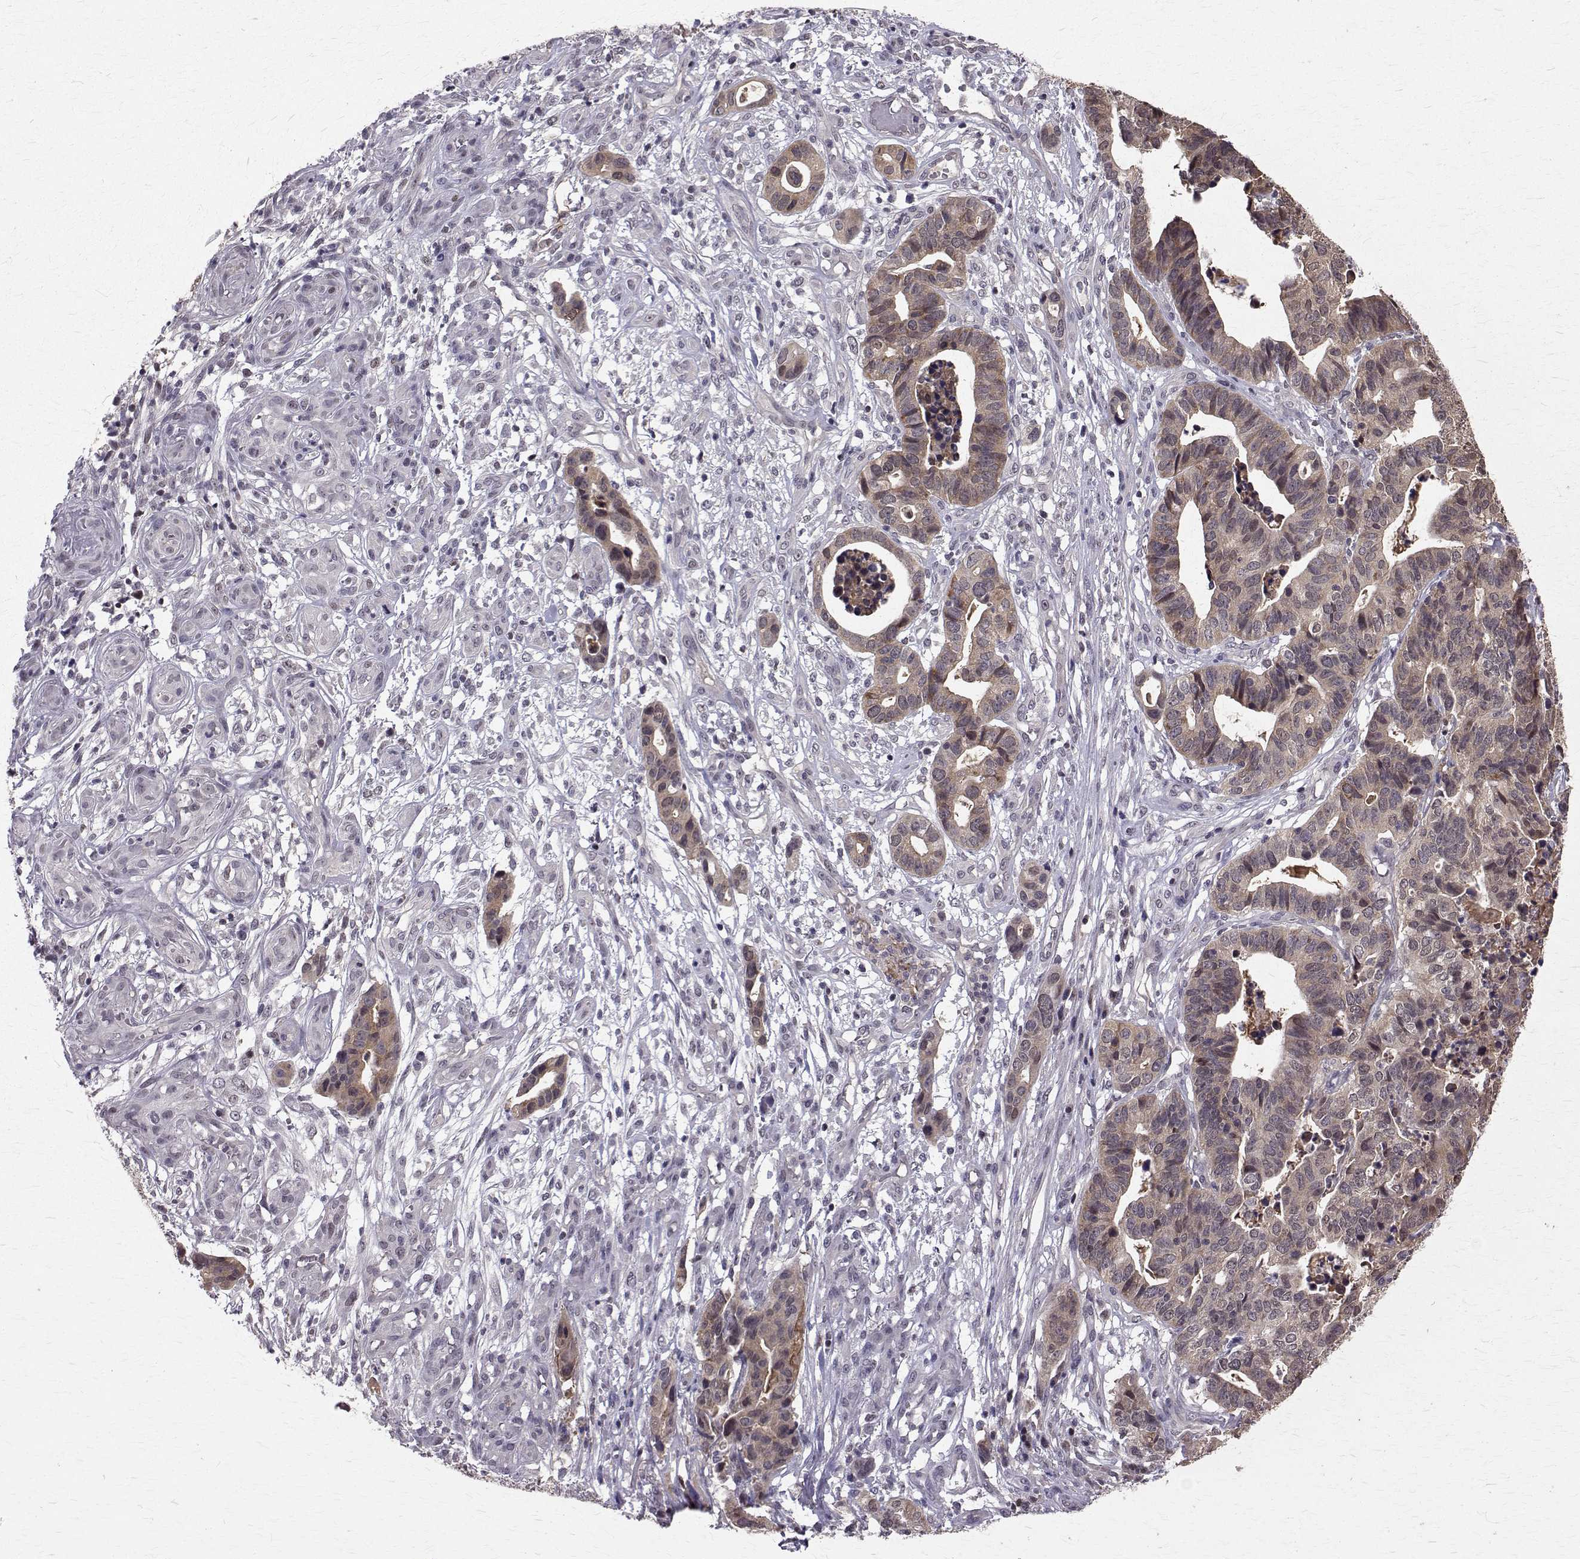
{"staining": {"intensity": "weak", "quantity": ">75%", "location": "cytoplasmic/membranous"}, "tissue": "stomach cancer", "cell_type": "Tumor cells", "image_type": "cancer", "snomed": [{"axis": "morphology", "description": "Adenocarcinoma, NOS"}, {"axis": "topography", "description": "Stomach, upper"}], "caption": "Weak cytoplasmic/membranous protein positivity is present in about >75% of tumor cells in stomach cancer (adenocarcinoma).", "gene": "NIF3L1", "patient": {"sex": "female", "age": 67}}